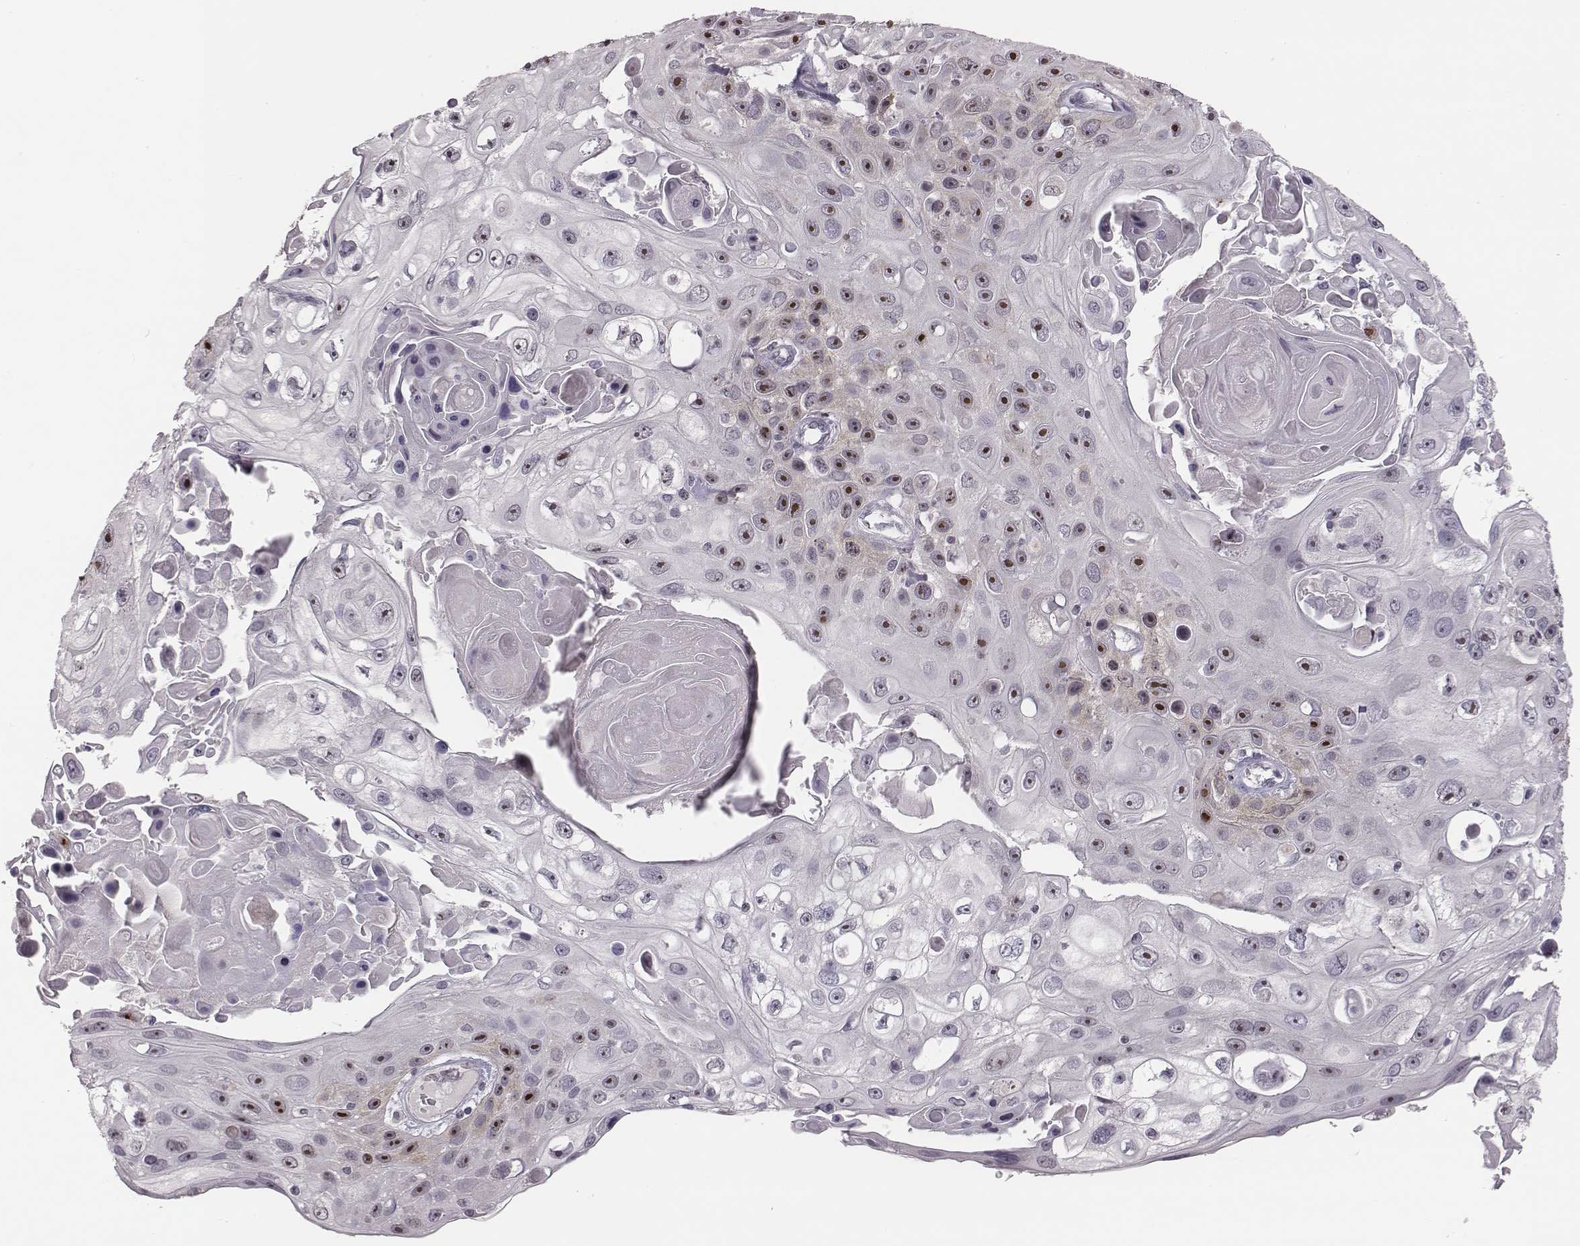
{"staining": {"intensity": "strong", "quantity": "25%-75%", "location": "nuclear"}, "tissue": "skin cancer", "cell_type": "Tumor cells", "image_type": "cancer", "snomed": [{"axis": "morphology", "description": "Squamous cell carcinoma, NOS"}, {"axis": "topography", "description": "Skin"}], "caption": "An immunohistochemistry image of tumor tissue is shown. Protein staining in brown highlights strong nuclear positivity in skin squamous cell carcinoma within tumor cells. (DAB = brown stain, brightfield microscopy at high magnification).", "gene": "NIFK", "patient": {"sex": "male", "age": 82}}